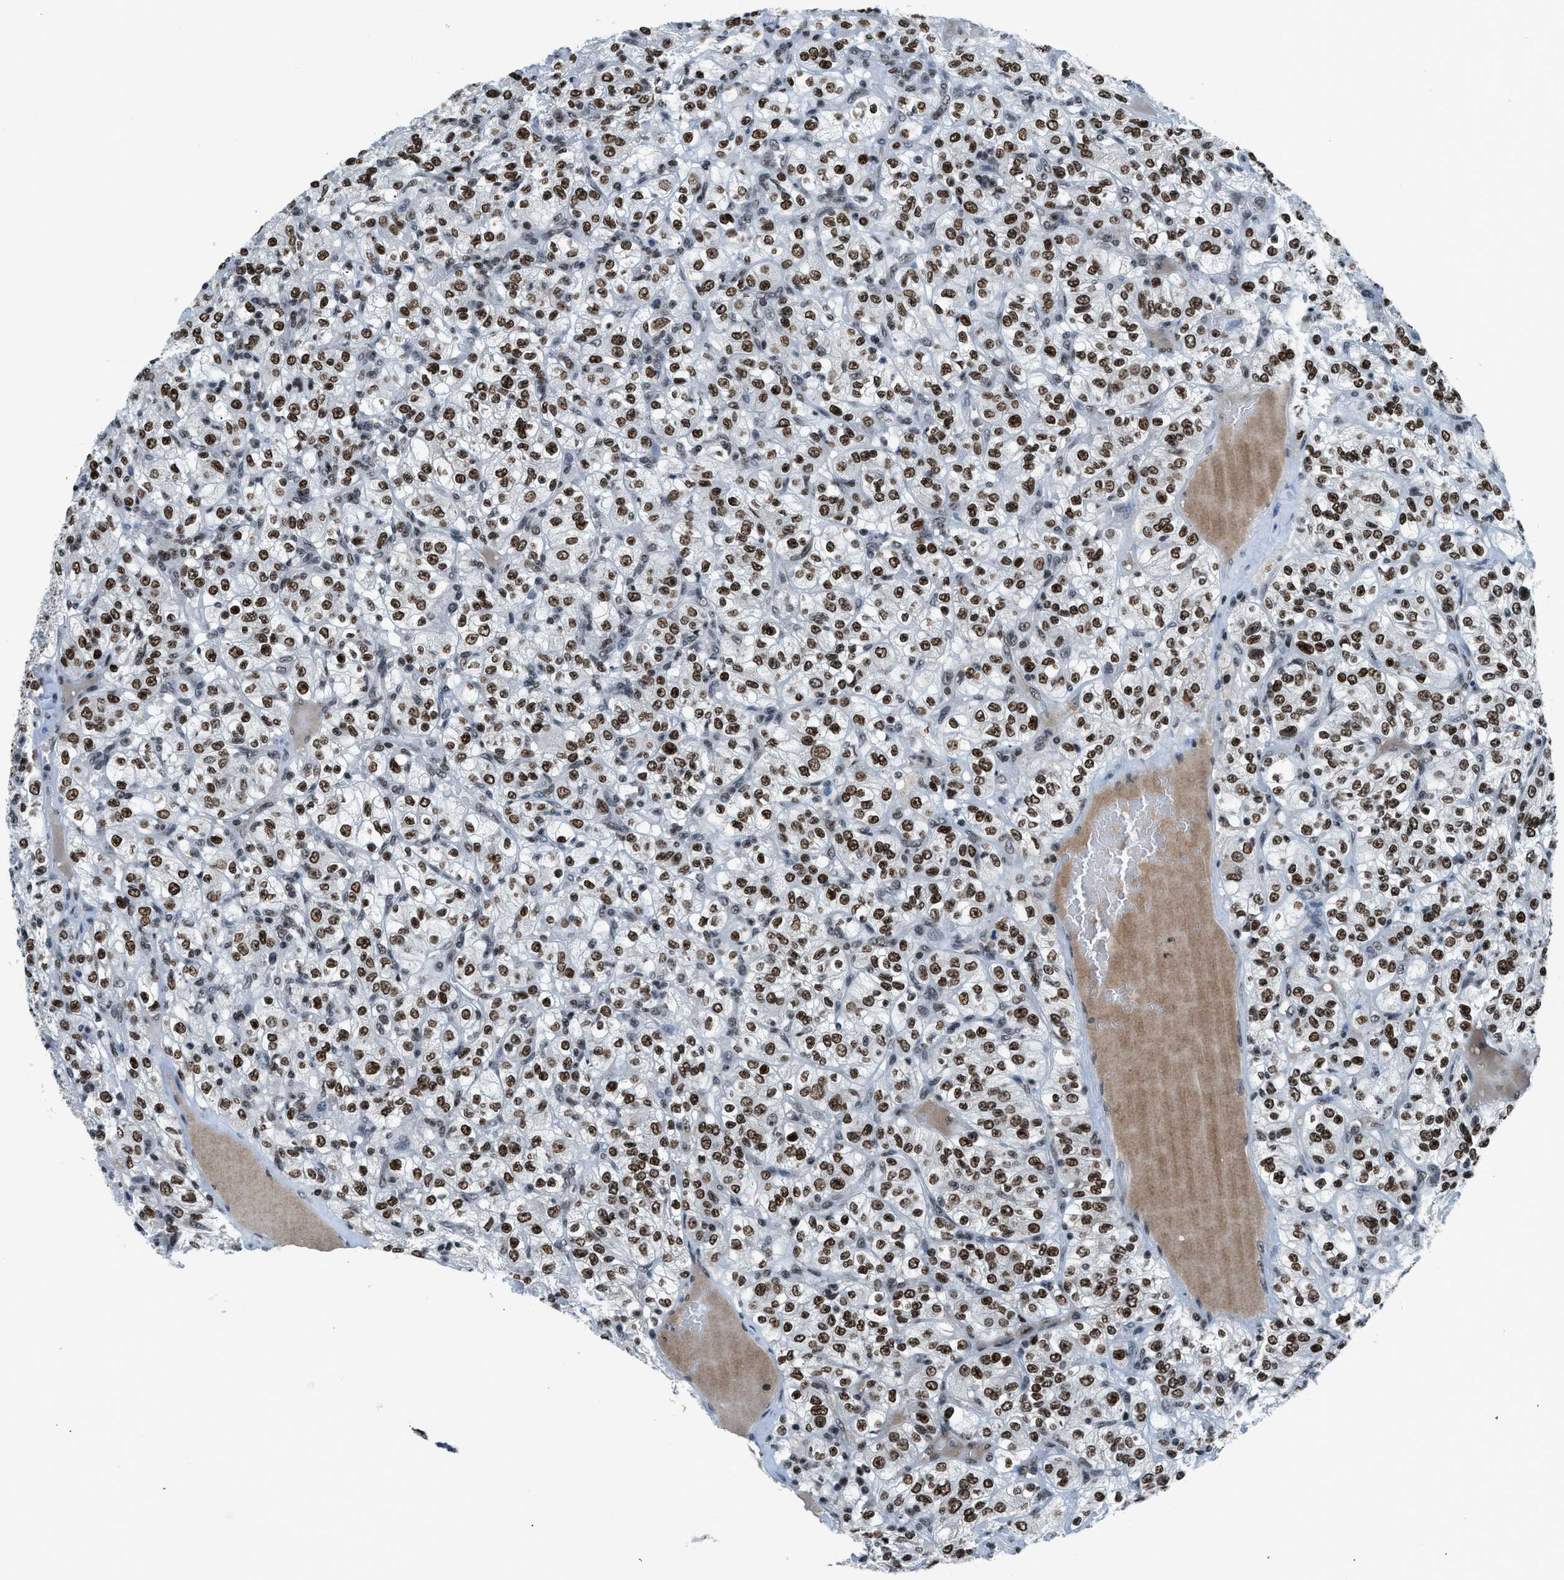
{"staining": {"intensity": "strong", "quantity": ">75%", "location": "nuclear"}, "tissue": "renal cancer", "cell_type": "Tumor cells", "image_type": "cancer", "snomed": [{"axis": "morphology", "description": "Normal tissue, NOS"}, {"axis": "morphology", "description": "Adenocarcinoma, NOS"}, {"axis": "topography", "description": "Kidney"}], "caption": "Immunohistochemistry (IHC) micrograph of renal cancer stained for a protein (brown), which demonstrates high levels of strong nuclear expression in approximately >75% of tumor cells.", "gene": "RAD51B", "patient": {"sex": "female", "age": 72}}